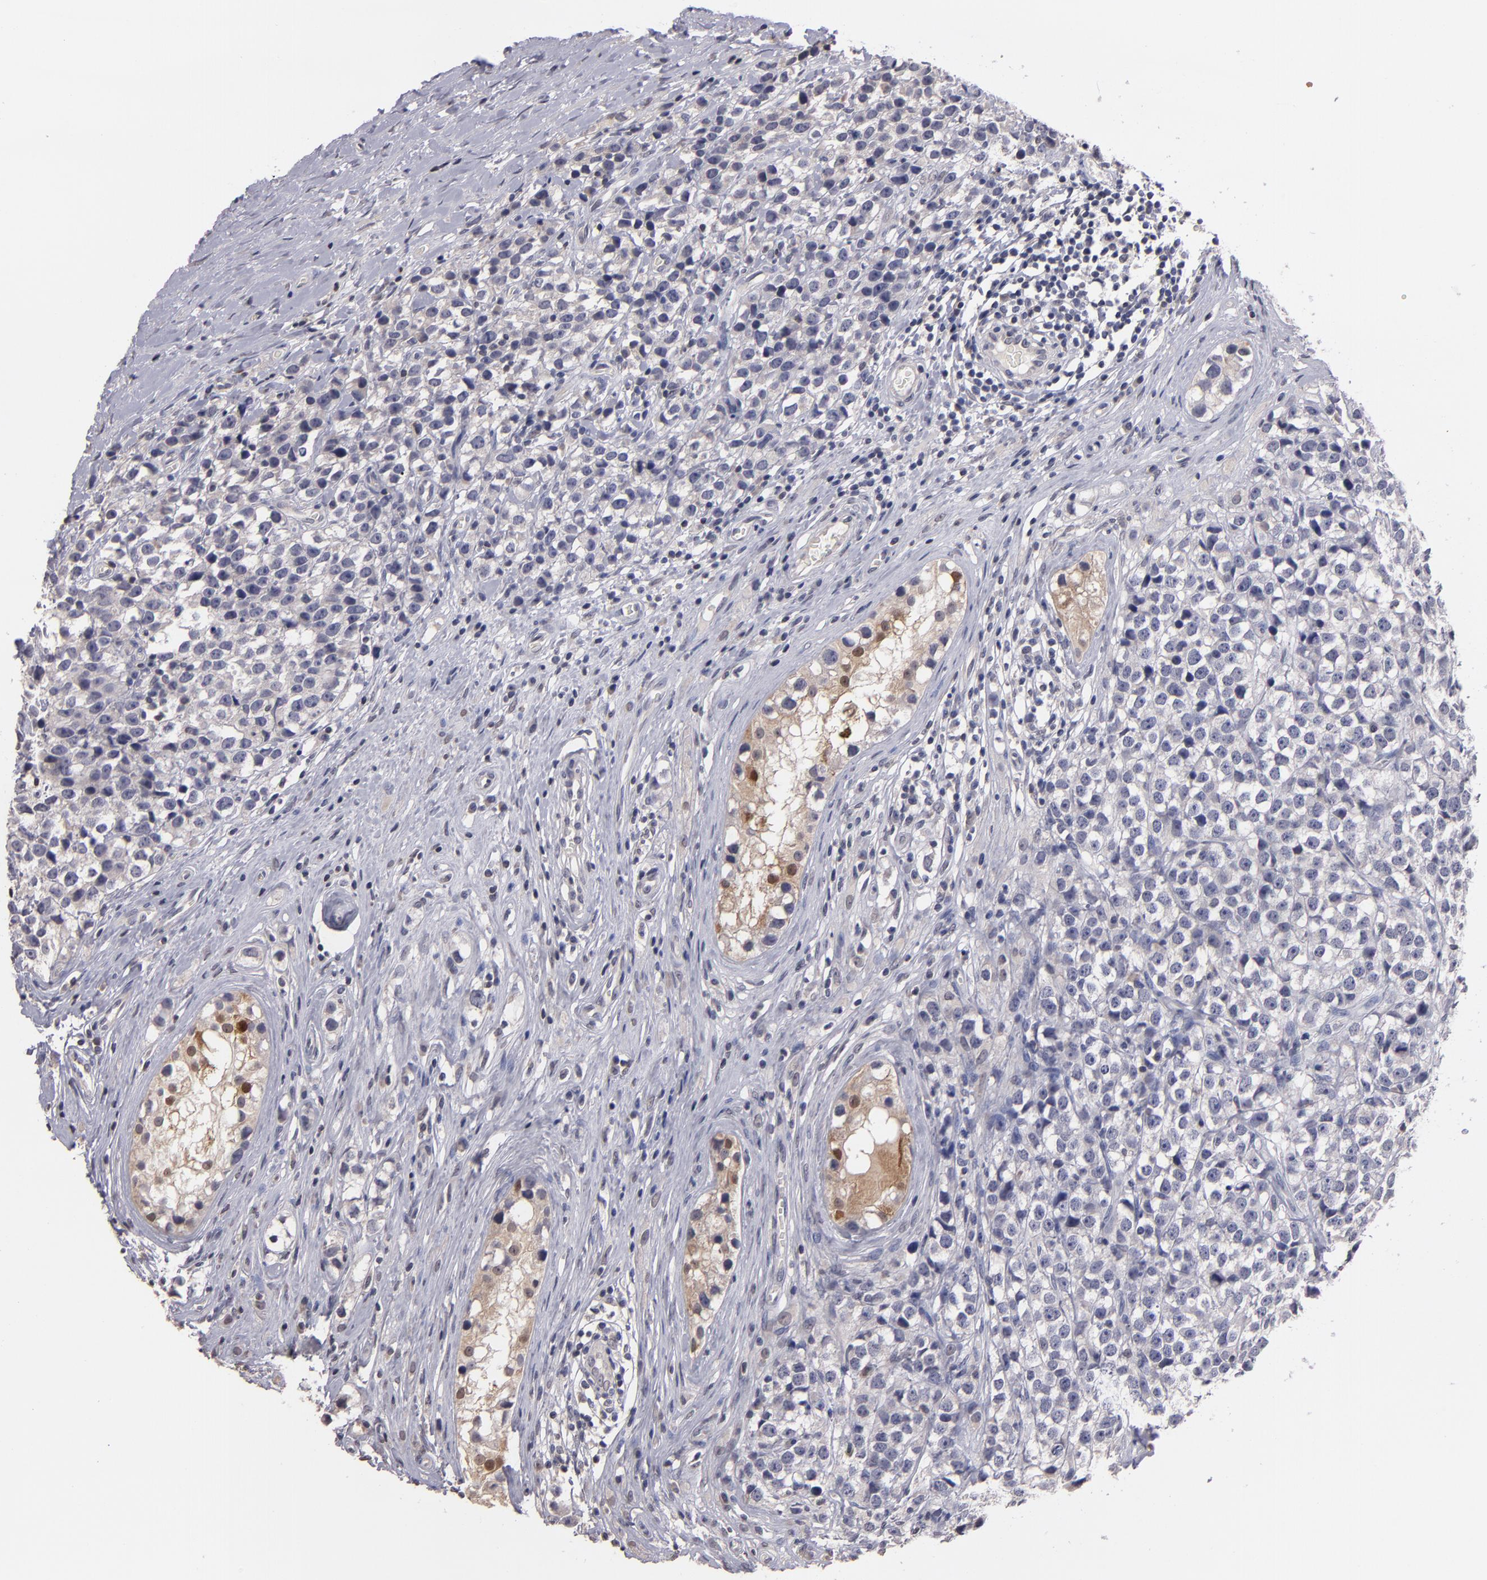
{"staining": {"intensity": "moderate", "quantity": "<25%", "location": "cytoplasmic/membranous,nuclear"}, "tissue": "testis cancer", "cell_type": "Tumor cells", "image_type": "cancer", "snomed": [{"axis": "morphology", "description": "Seminoma, NOS"}, {"axis": "topography", "description": "Testis"}], "caption": "DAB immunohistochemical staining of human testis cancer (seminoma) shows moderate cytoplasmic/membranous and nuclear protein expression in approximately <25% of tumor cells.", "gene": "S100A1", "patient": {"sex": "male", "age": 25}}